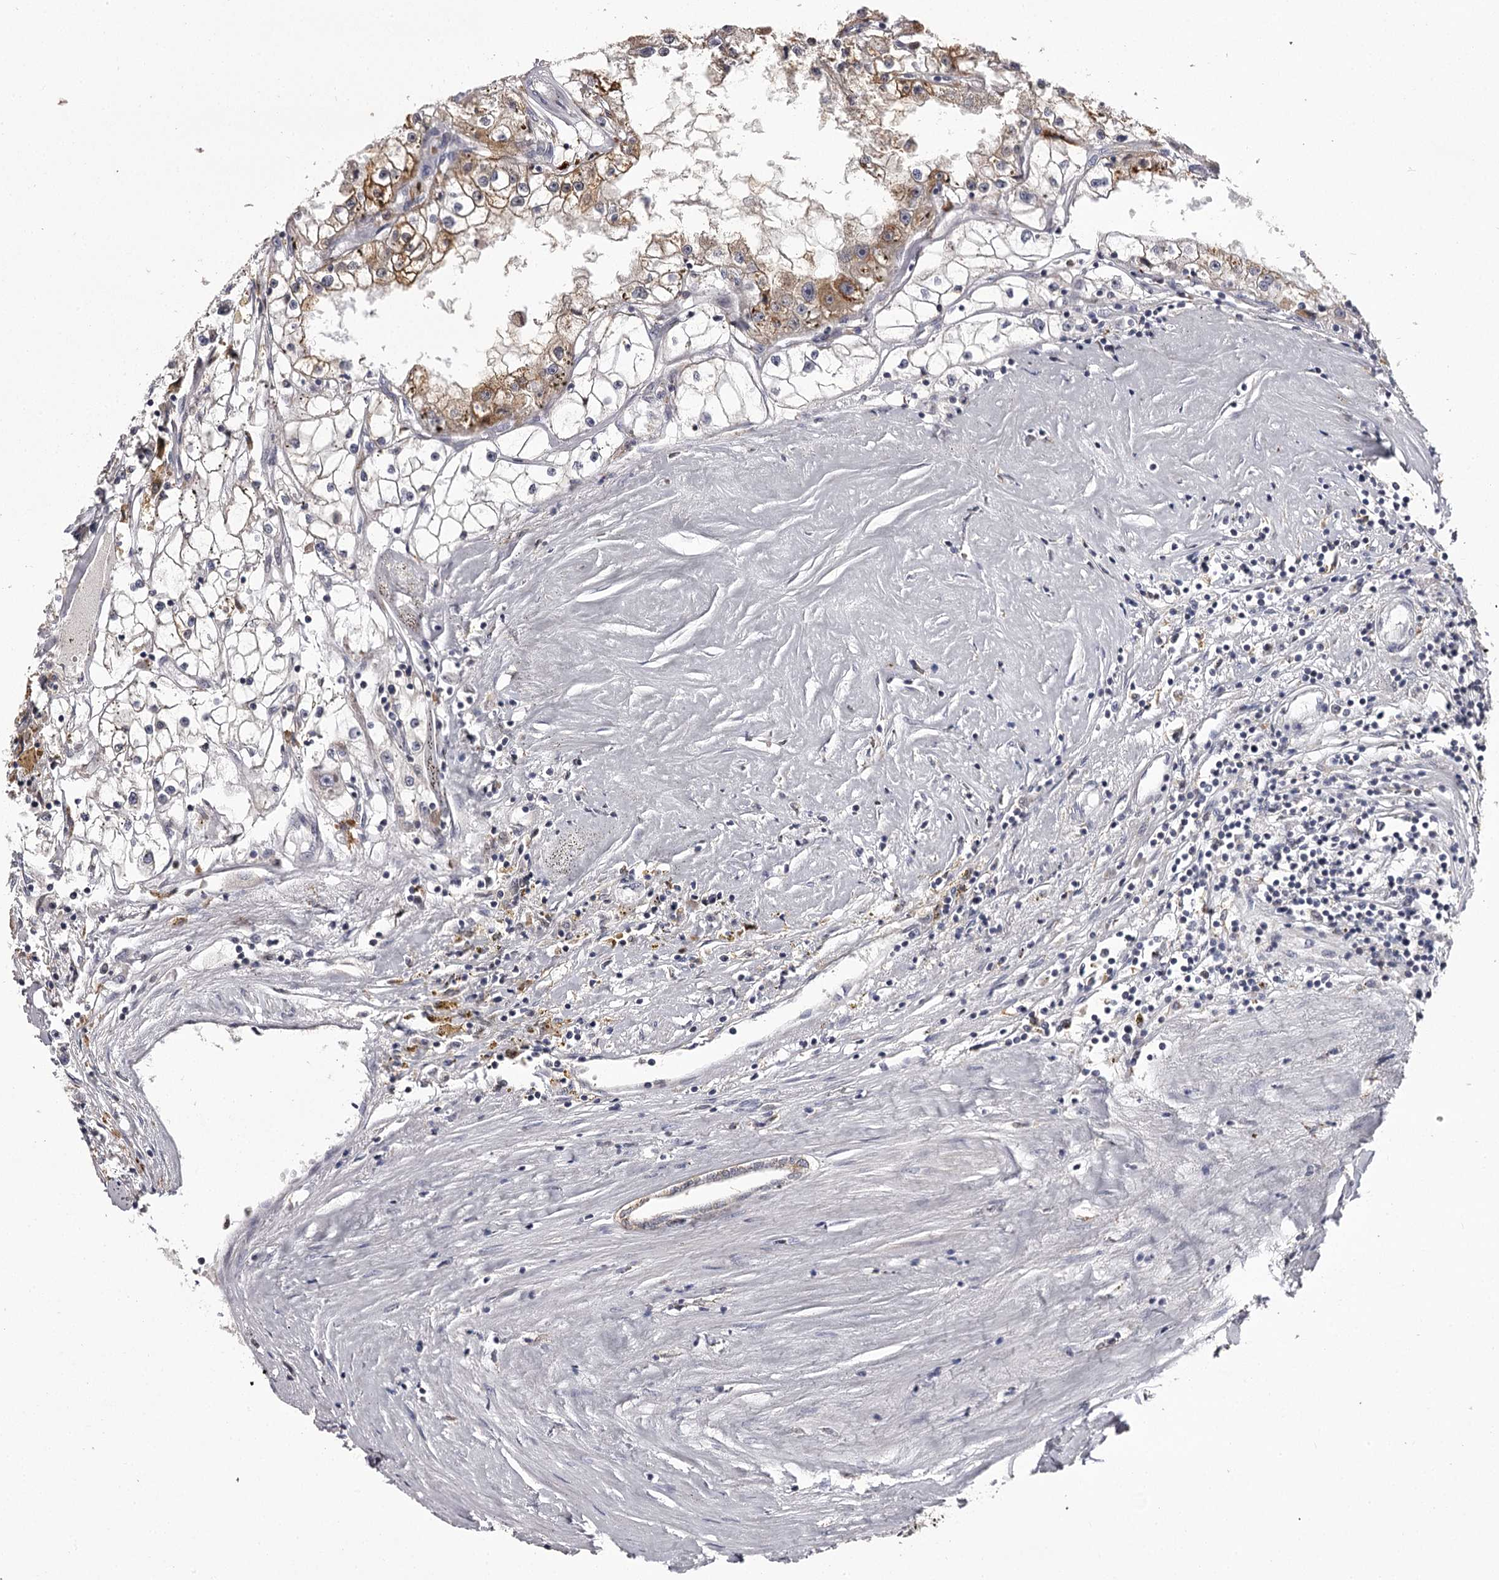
{"staining": {"intensity": "moderate", "quantity": "<25%", "location": "cytoplasmic/membranous"}, "tissue": "renal cancer", "cell_type": "Tumor cells", "image_type": "cancer", "snomed": [{"axis": "morphology", "description": "Adenocarcinoma, NOS"}, {"axis": "topography", "description": "Kidney"}], "caption": "Immunohistochemical staining of adenocarcinoma (renal) exhibits low levels of moderate cytoplasmic/membranous expression in approximately <25% of tumor cells.", "gene": "SLC32A1", "patient": {"sex": "male", "age": 56}}